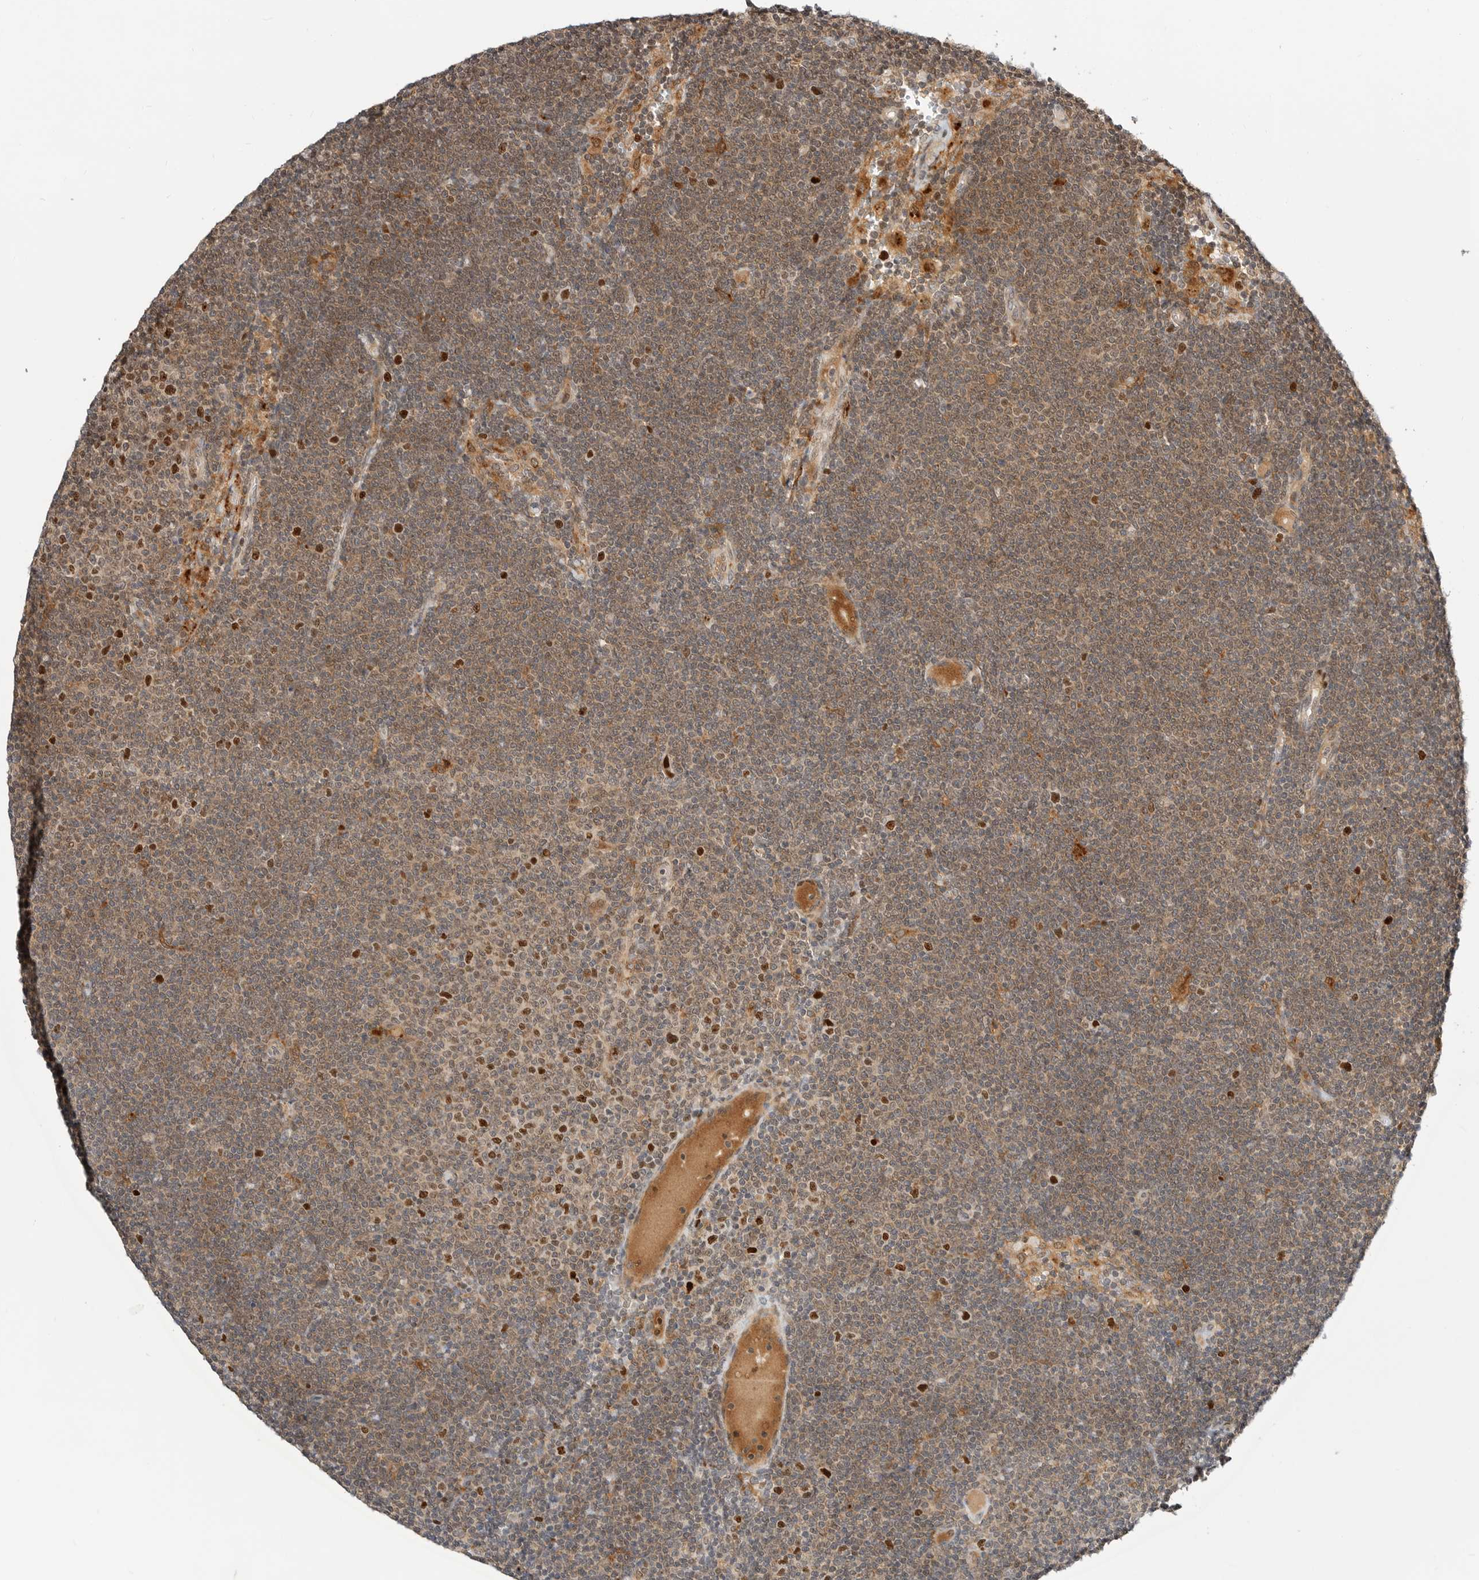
{"staining": {"intensity": "moderate", "quantity": ">75%", "location": "cytoplasmic/membranous,nuclear"}, "tissue": "lymphoma", "cell_type": "Tumor cells", "image_type": "cancer", "snomed": [{"axis": "morphology", "description": "Malignant lymphoma, non-Hodgkin's type, Low grade"}, {"axis": "topography", "description": "Lymph node"}], "caption": "An immunohistochemistry (IHC) photomicrograph of neoplastic tissue is shown. Protein staining in brown labels moderate cytoplasmic/membranous and nuclear positivity in lymphoma within tumor cells.", "gene": "CSNK1G3", "patient": {"sex": "female", "age": 53}}